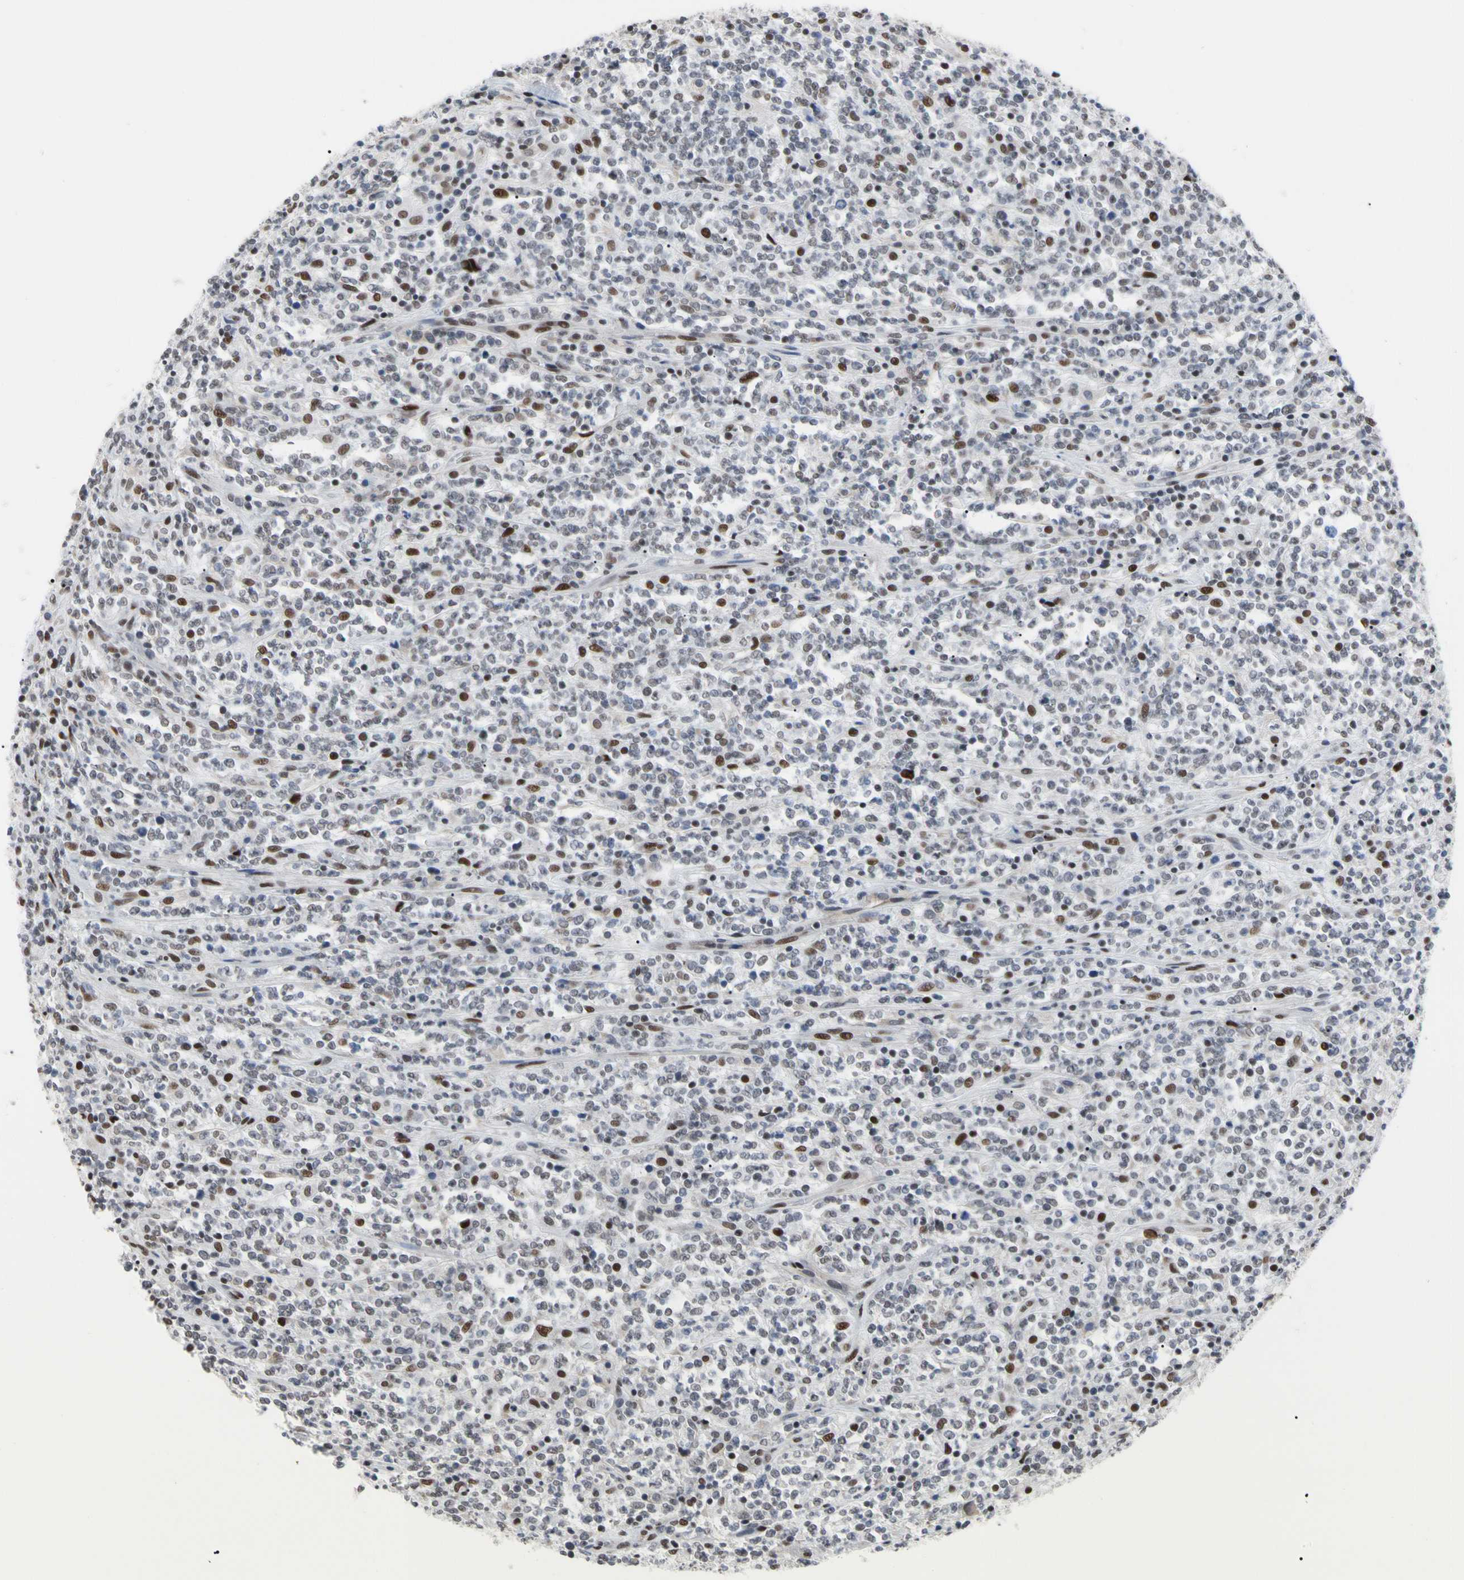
{"staining": {"intensity": "moderate", "quantity": "<25%", "location": "nuclear"}, "tissue": "lymphoma", "cell_type": "Tumor cells", "image_type": "cancer", "snomed": [{"axis": "morphology", "description": "Malignant lymphoma, non-Hodgkin's type, High grade"}, {"axis": "topography", "description": "Soft tissue"}], "caption": "Protein expression analysis of lymphoma reveals moderate nuclear positivity in about <25% of tumor cells.", "gene": "FAM98B", "patient": {"sex": "male", "age": 18}}